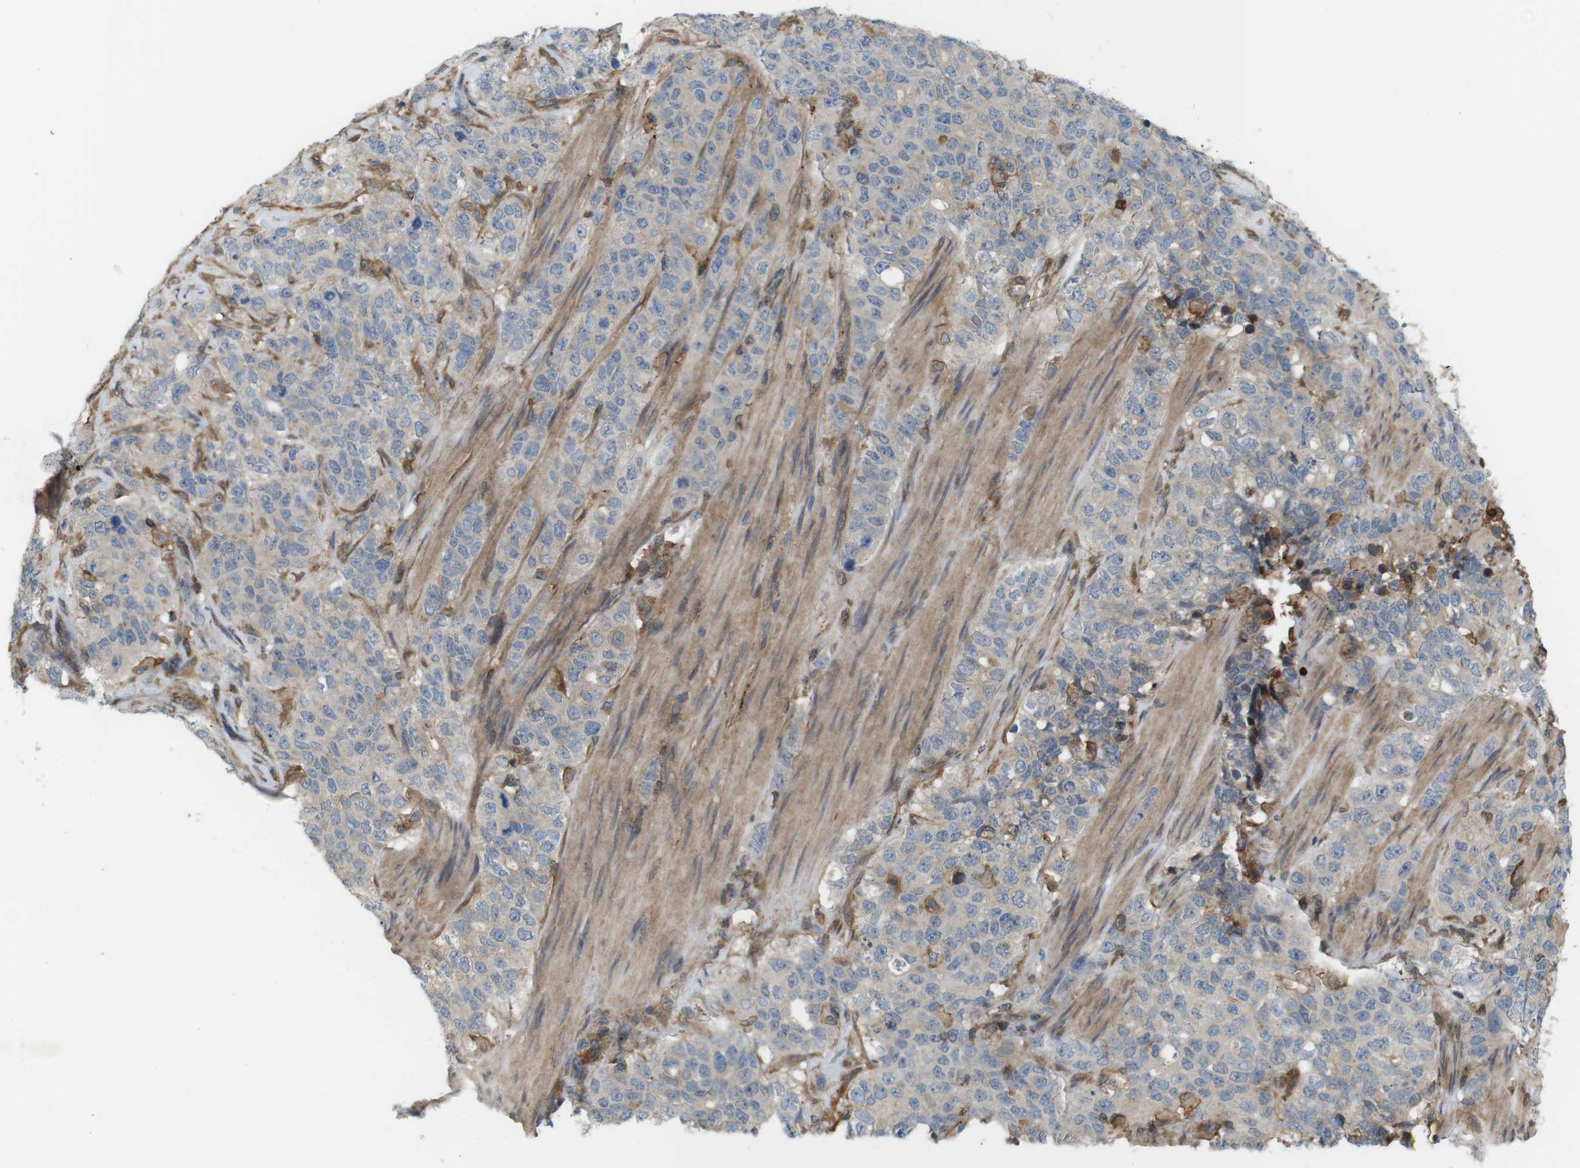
{"staining": {"intensity": "weak", "quantity": "25%-75%", "location": "cytoplasmic/membranous"}, "tissue": "stomach cancer", "cell_type": "Tumor cells", "image_type": "cancer", "snomed": [{"axis": "morphology", "description": "Adenocarcinoma, NOS"}, {"axis": "topography", "description": "Stomach"}], "caption": "IHC of stomach cancer (adenocarcinoma) demonstrates low levels of weak cytoplasmic/membranous expression in approximately 25%-75% of tumor cells.", "gene": "DDAH2", "patient": {"sex": "male", "age": 48}}